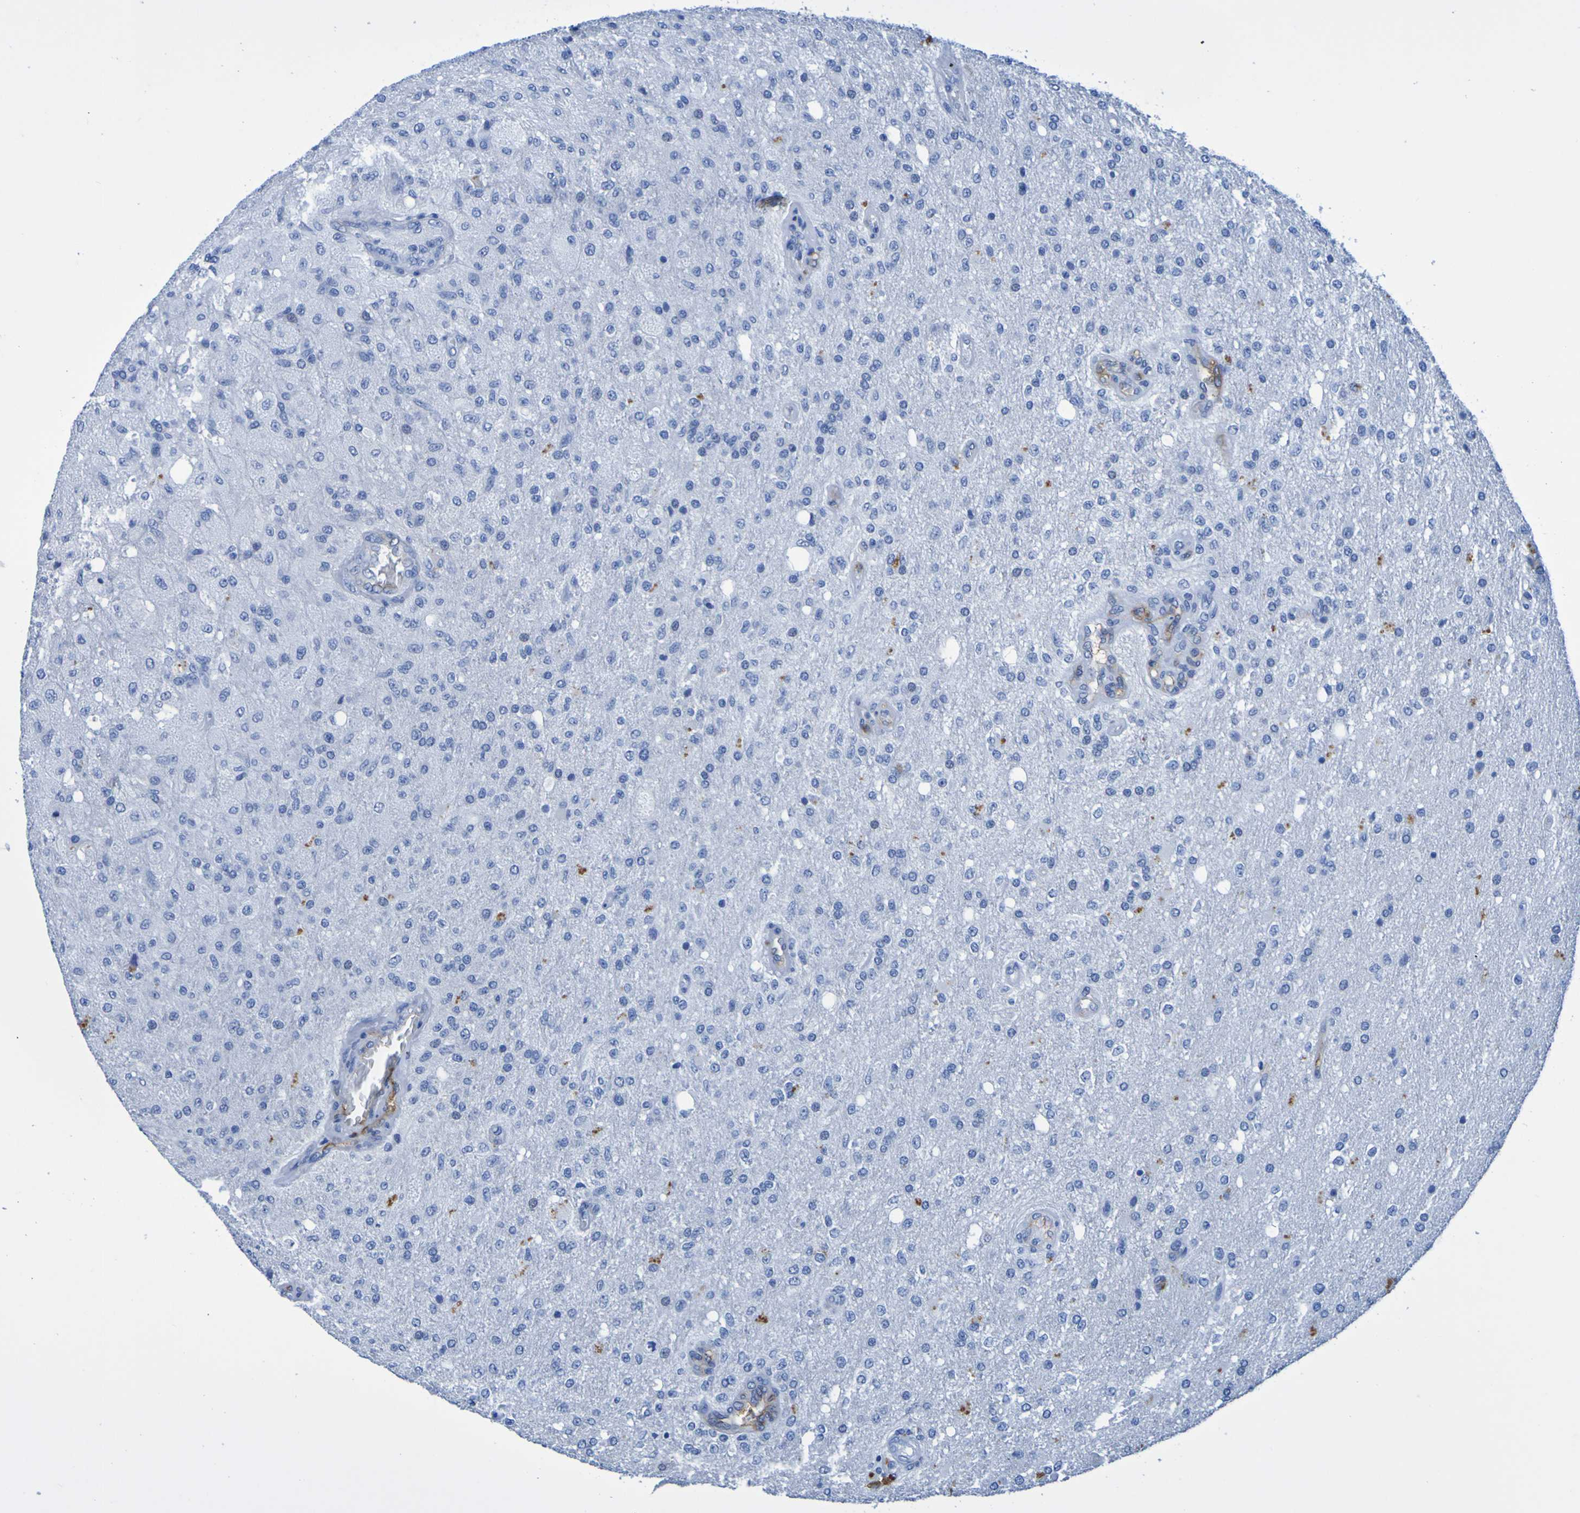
{"staining": {"intensity": "negative", "quantity": "none", "location": "none"}, "tissue": "glioma", "cell_type": "Tumor cells", "image_type": "cancer", "snomed": [{"axis": "morphology", "description": "Normal tissue, NOS"}, {"axis": "morphology", "description": "Glioma, malignant, High grade"}, {"axis": "topography", "description": "Cerebral cortex"}], "caption": "The image demonstrates no staining of tumor cells in malignant glioma (high-grade).", "gene": "DPEP1", "patient": {"sex": "male", "age": 77}}